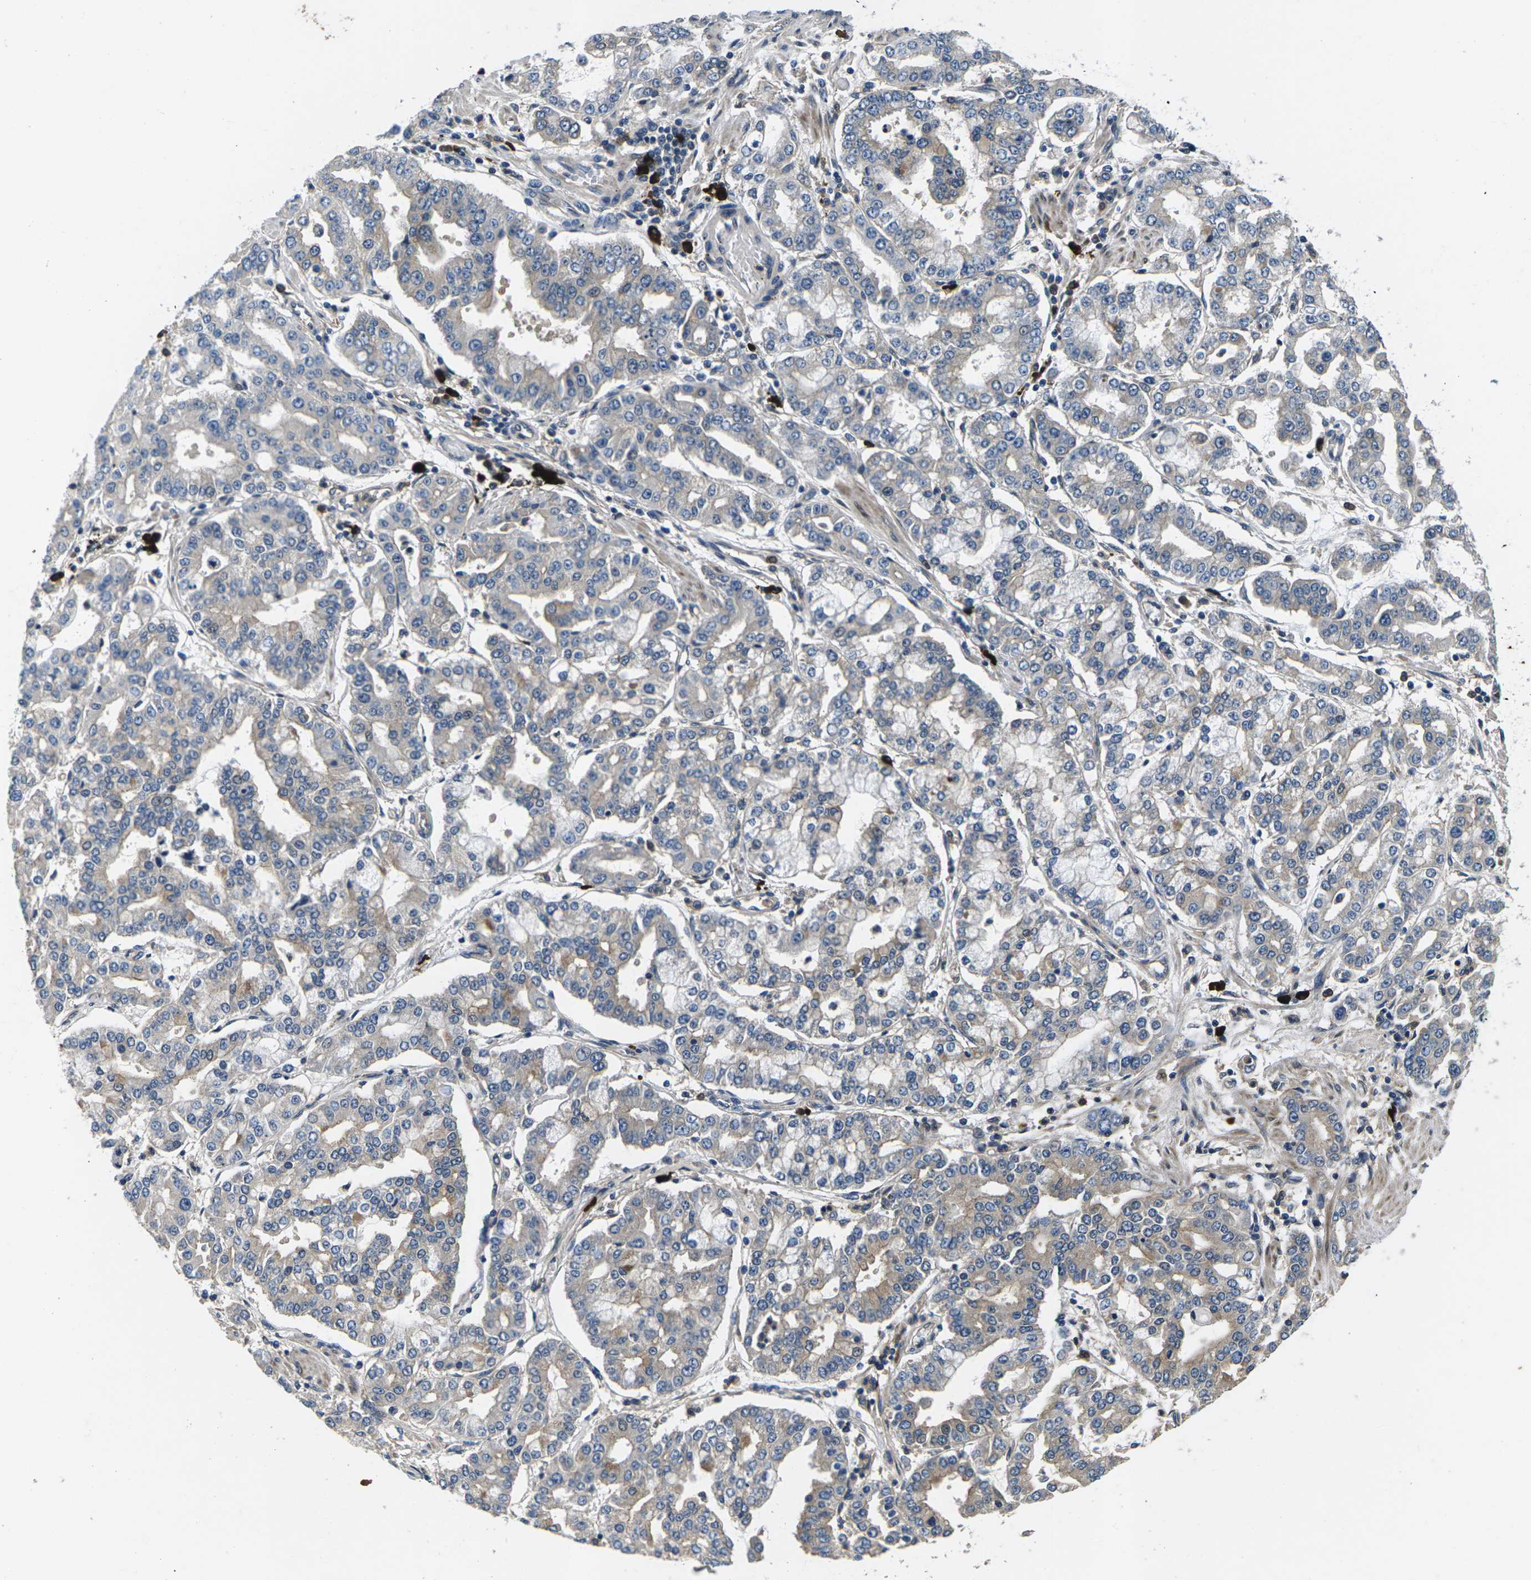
{"staining": {"intensity": "weak", "quantity": "<25%", "location": "cytoplasmic/membranous"}, "tissue": "stomach cancer", "cell_type": "Tumor cells", "image_type": "cancer", "snomed": [{"axis": "morphology", "description": "Adenocarcinoma, NOS"}, {"axis": "topography", "description": "Stomach"}], "caption": "The micrograph shows no staining of tumor cells in stomach adenocarcinoma.", "gene": "PLCE1", "patient": {"sex": "male", "age": 76}}